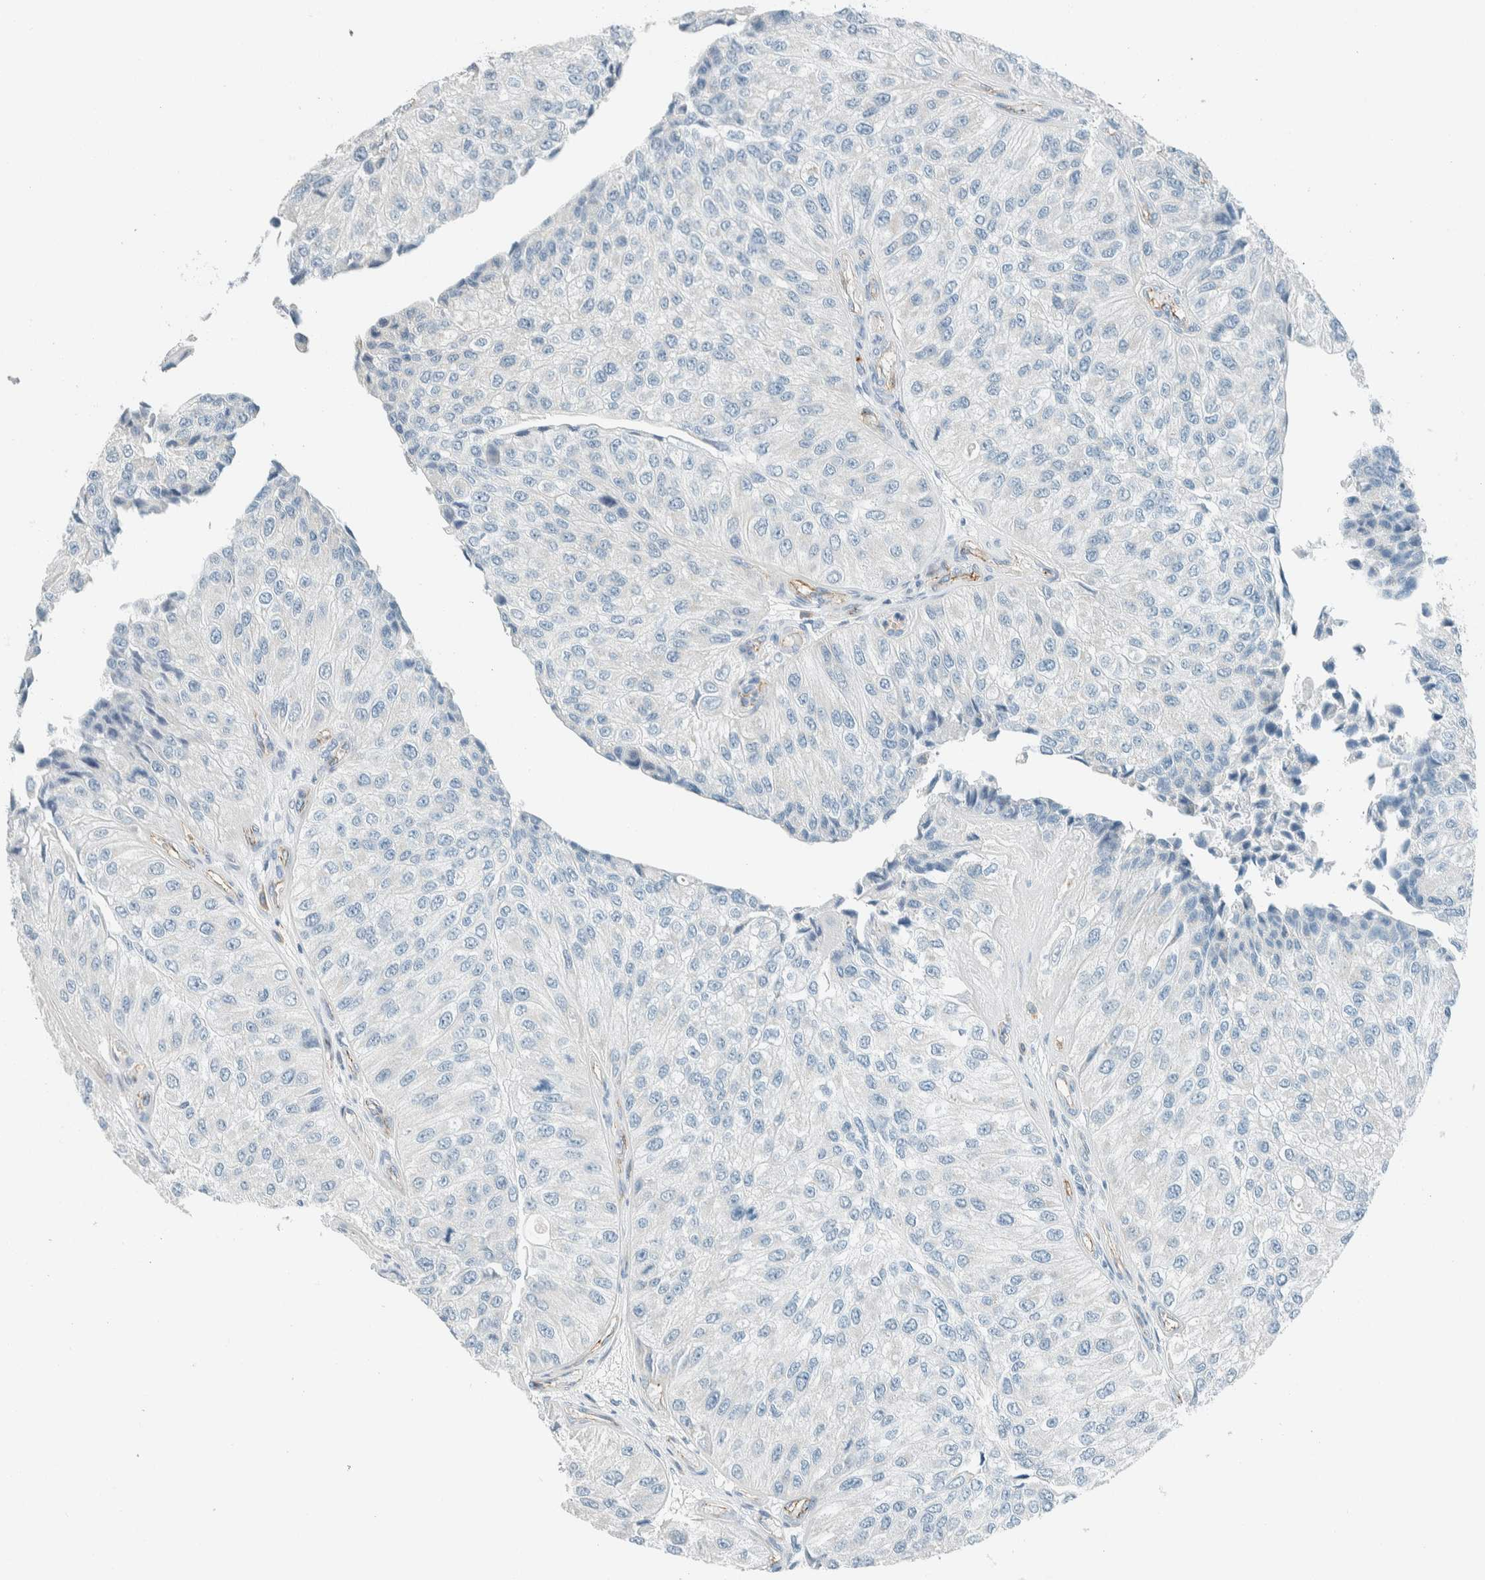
{"staining": {"intensity": "negative", "quantity": "none", "location": "none"}, "tissue": "urothelial cancer", "cell_type": "Tumor cells", "image_type": "cancer", "snomed": [{"axis": "morphology", "description": "Urothelial carcinoma, High grade"}, {"axis": "topography", "description": "Kidney"}, {"axis": "topography", "description": "Urinary bladder"}], "caption": "This is an immunohistochemistry (IHC) histopathology image of urothelial carcinoma (high-grade). There is no staining in tumor cells.", "gene": "SLFN12", "patient": {"sex": "male", "age": 77}}